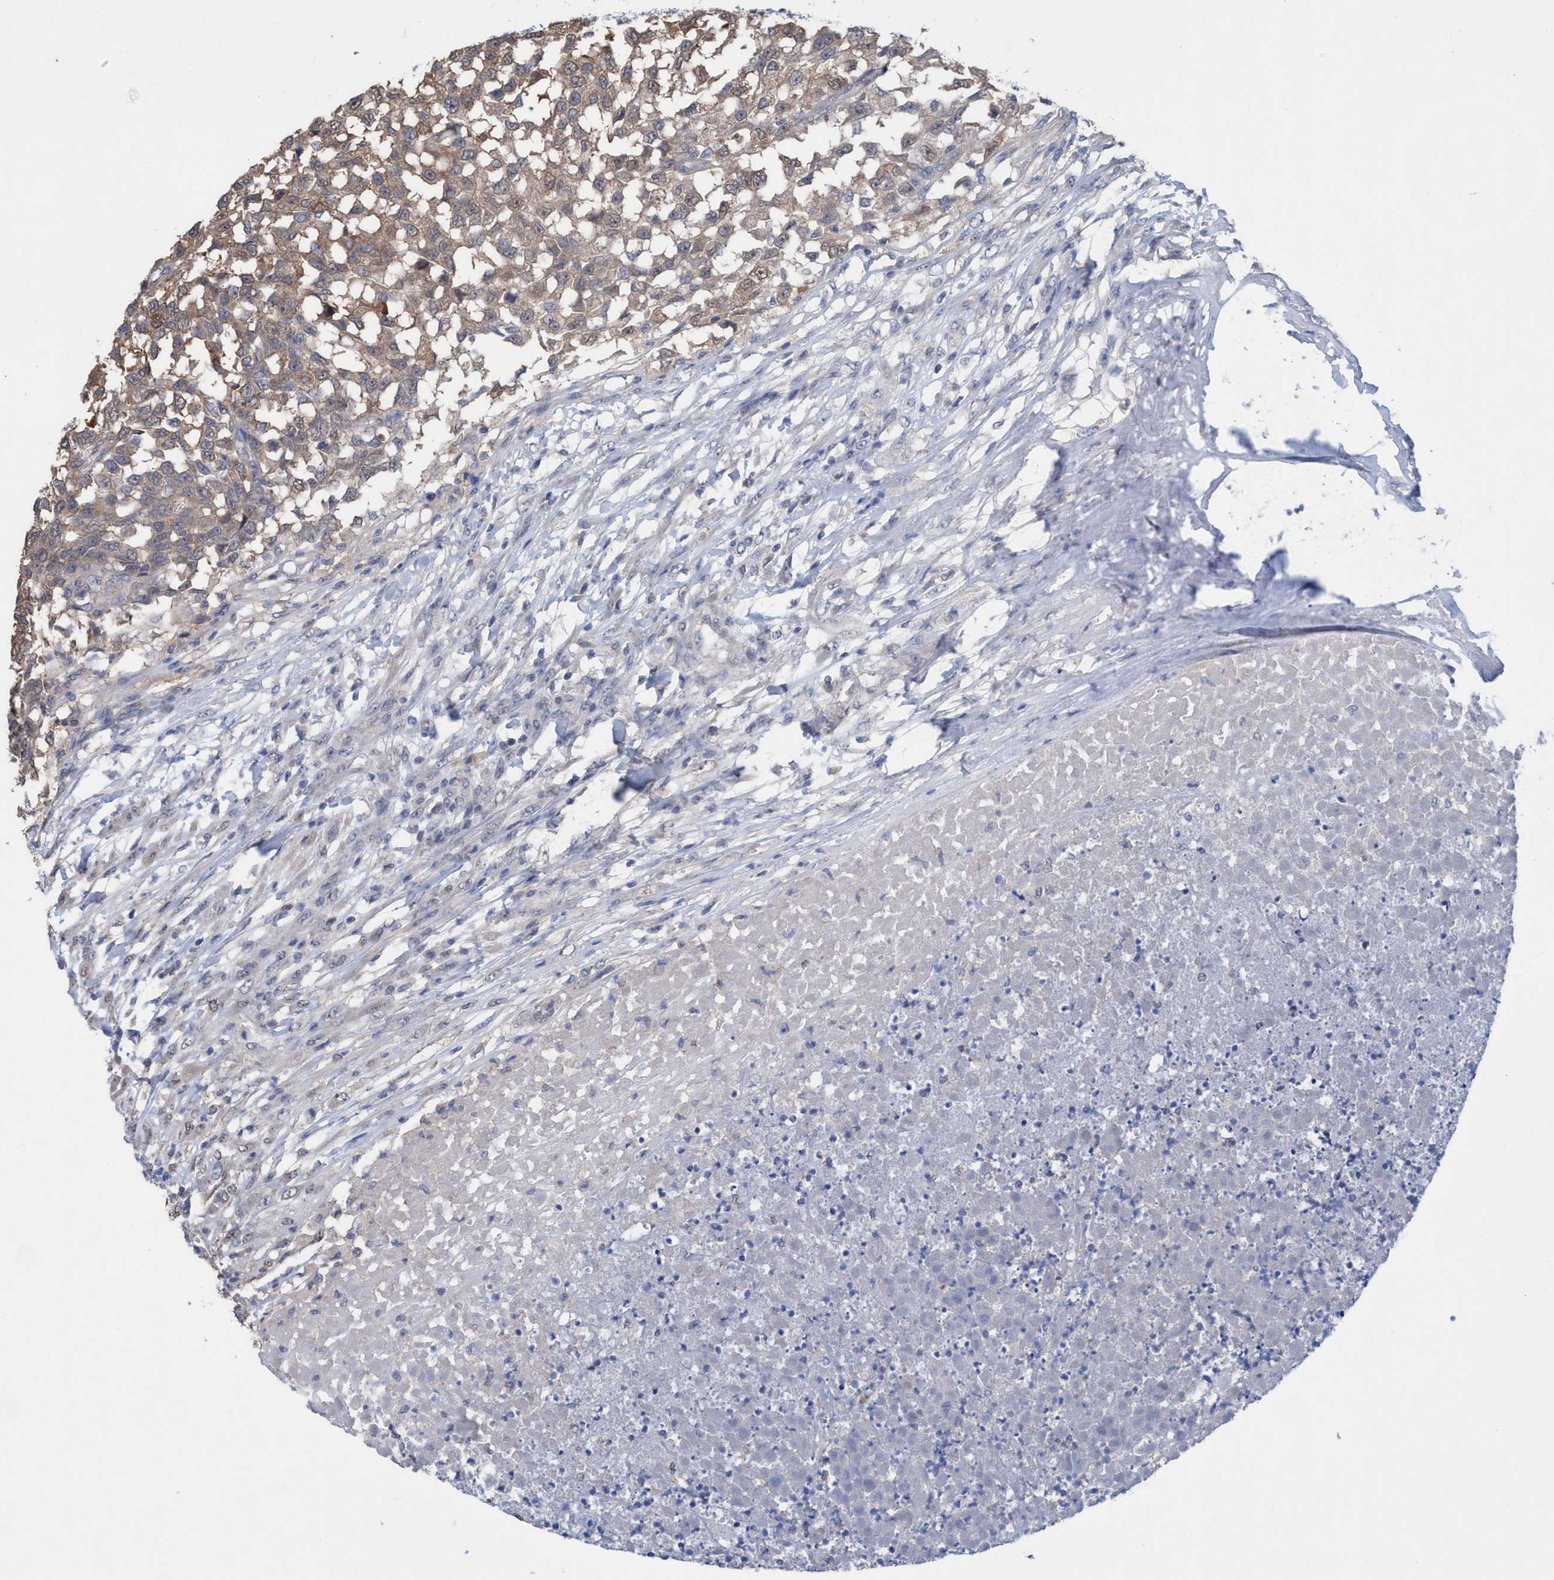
{"staining": {"intensity": "weak", "quantity": ">75%", "location": "cytoplasmic/membranous"}, "tissue": "testis cancer", "cell_type": "Tumor cells", "image_type": "cancer", "snomed": [{"axis": "morphology", "description": "Seminoma, NOS"}, {"axis": "topography", "description": "Testis"}], "caption": "Brown immunohistochemical staining in testis seminoma reveals weak cytoplasmic/membranous staining in about >75% of tumor cells.", "gene": "GLOD4", "patient": {"sex": "male", "age": 59}}